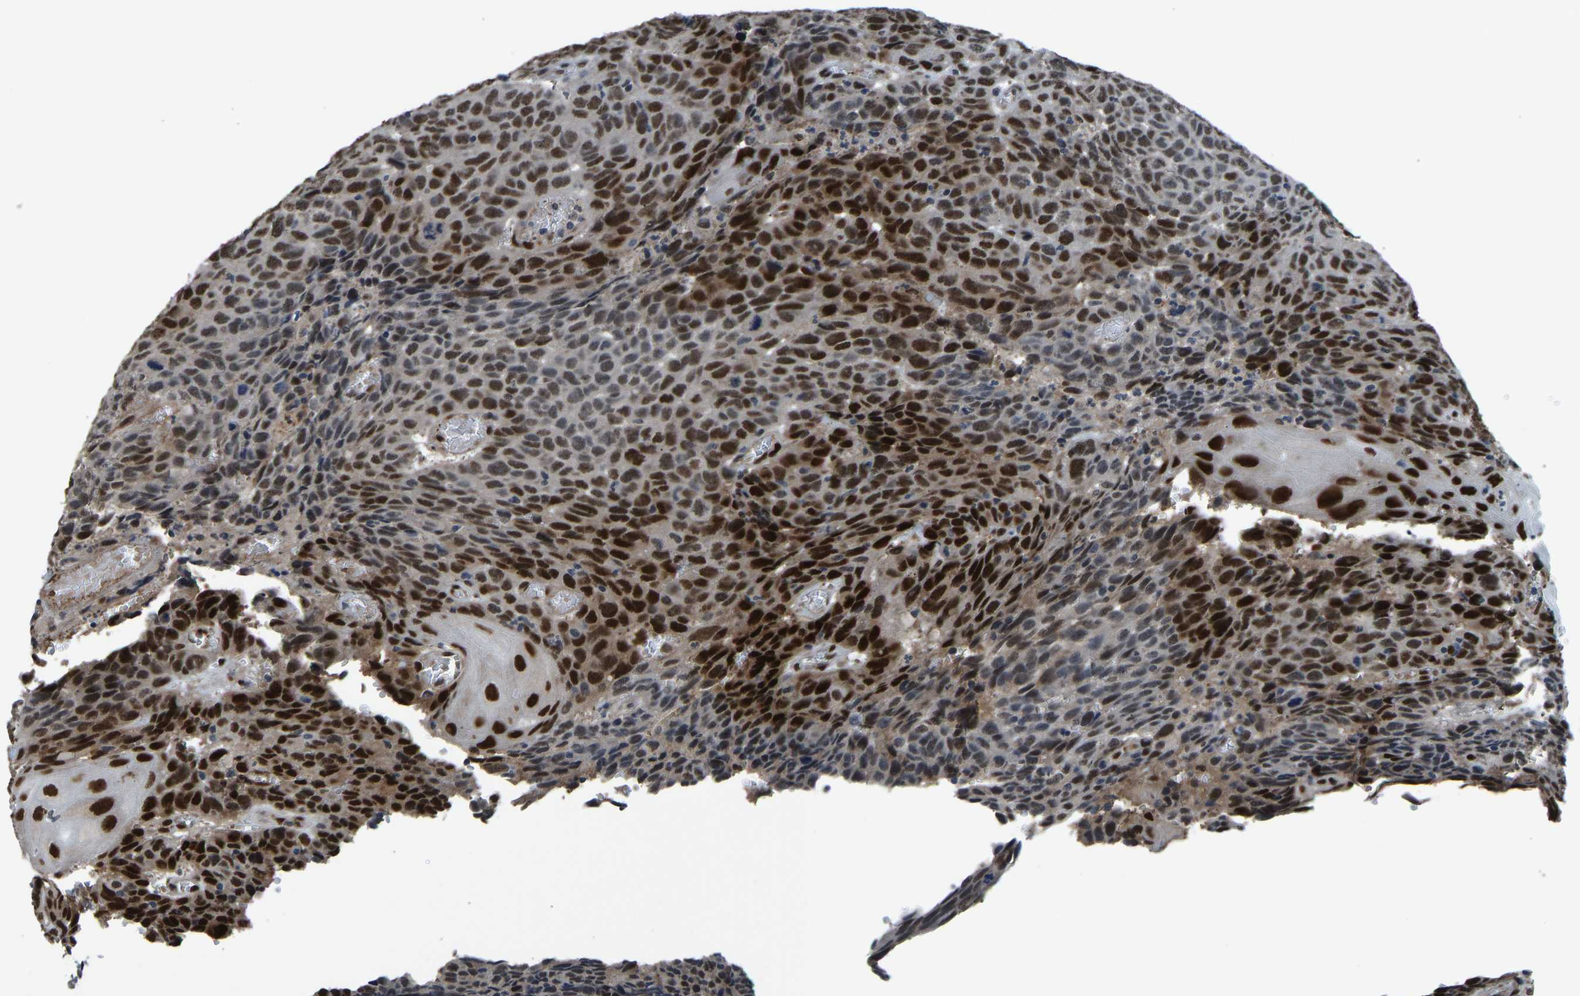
{"staining": {"intensity": "strong", "quantity": "25%-75%", "location": "nuclear"}, "tissue": "head and neck cancer", "cell_type": "Tumor cells", "image_type": "cancer", "snomed": [{"axis": "morphology", "description": "Squamous cell carcinoma, NOS"}, {"axis": "topography", "description": "Head-Neck"}], "caption": "A brown stain highlights strong nuclear staining of a protein in human head and neck squamous cell carcinoma tumor cells.", "gene": "FOS", "patient": {"sex": "male", "age": 66}}